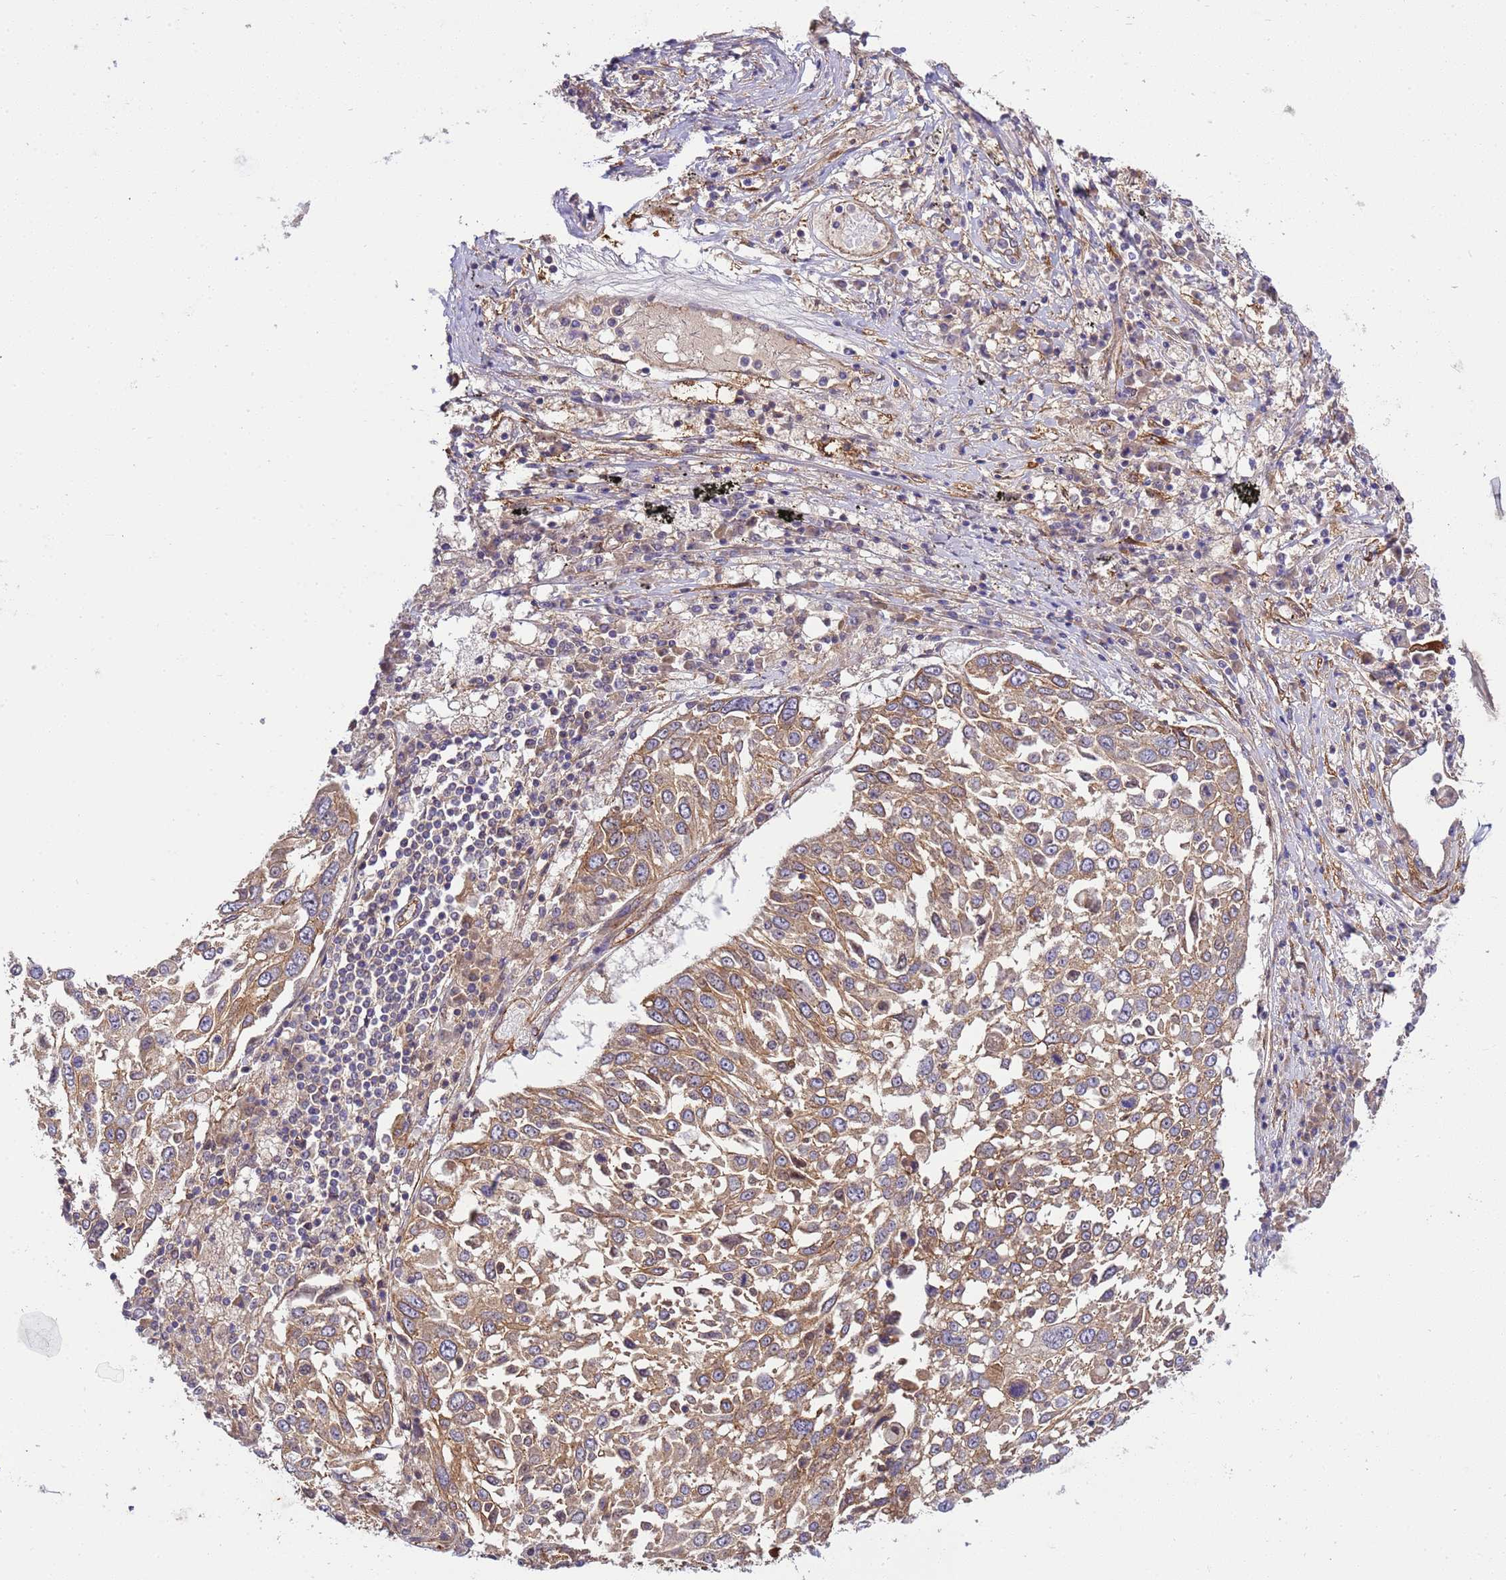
{"staining": {"intensity": "moderate", "quantity": ">75%", "location": "cytoplasmic/membranous"}, "tissue": "lung cancer", "cell_type": "Tumor cells", "image_type": "cancer", "snomed": [{"axis": "morphology", "description": "Squamous cell carcinoma, NOS"}, {"axis": "topography", "description": "Lung"}], "caption": "This photomicrograph displays lung cancer (squamous cell carcinoma) stained with immunohistochemistry (IHC) to label a protein in brown. The cytoplasmic/membranous of tumor cells show moderate positivity for the protein. Nuclei are counter-stained blue.", "gene": "SMCO3", "patient": {"sex": "male", "age": 65}}